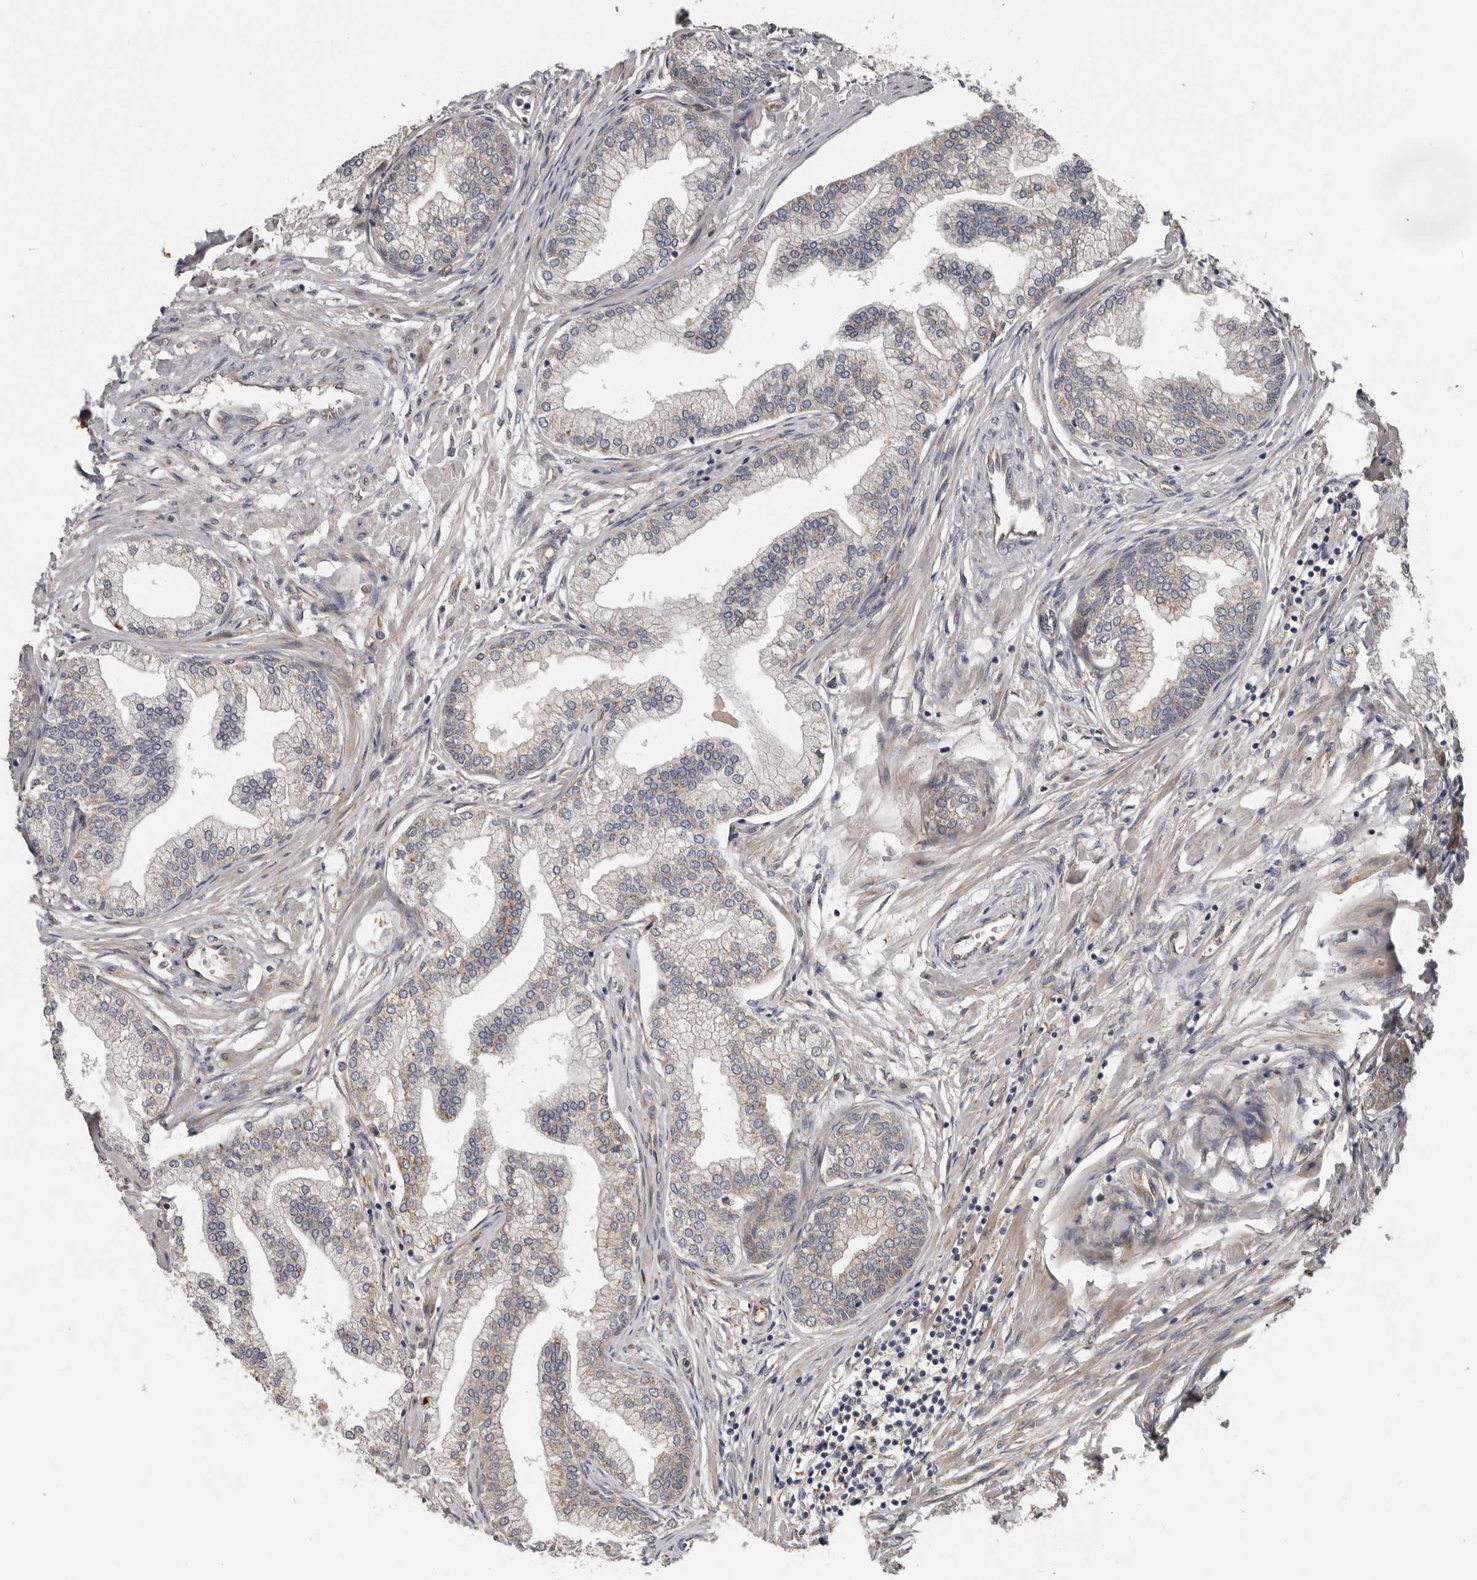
{"staining": {"intensity": "moderate", "quantity": "<25%", "location": "cytoplasmic/membranous"}, "tissue": "prostate", "cell_type": "Glandular cells", "image_type": "normal", "snomed": [{"axis": "morphology", "description": "Normal tissue, NOS"}, {"axis": "morphology", "description": "Urothelial carcinoma, Low grade"}, {"axis": "topography", "description": "Urinary bladder"}, {"axis": "topography", "description": "Prostate"}], "caption": "IHC micrograph of benign prostate: prostate stained using immunohistochemistry displays low levels of moderate protein expression localized specifically in the cytoplasmic/membranous of glandular cells, appearing as a cytoplasmic/membranous brown color.", "gene": "MTF1", "patient": {"sex": "male", "age": 60}}